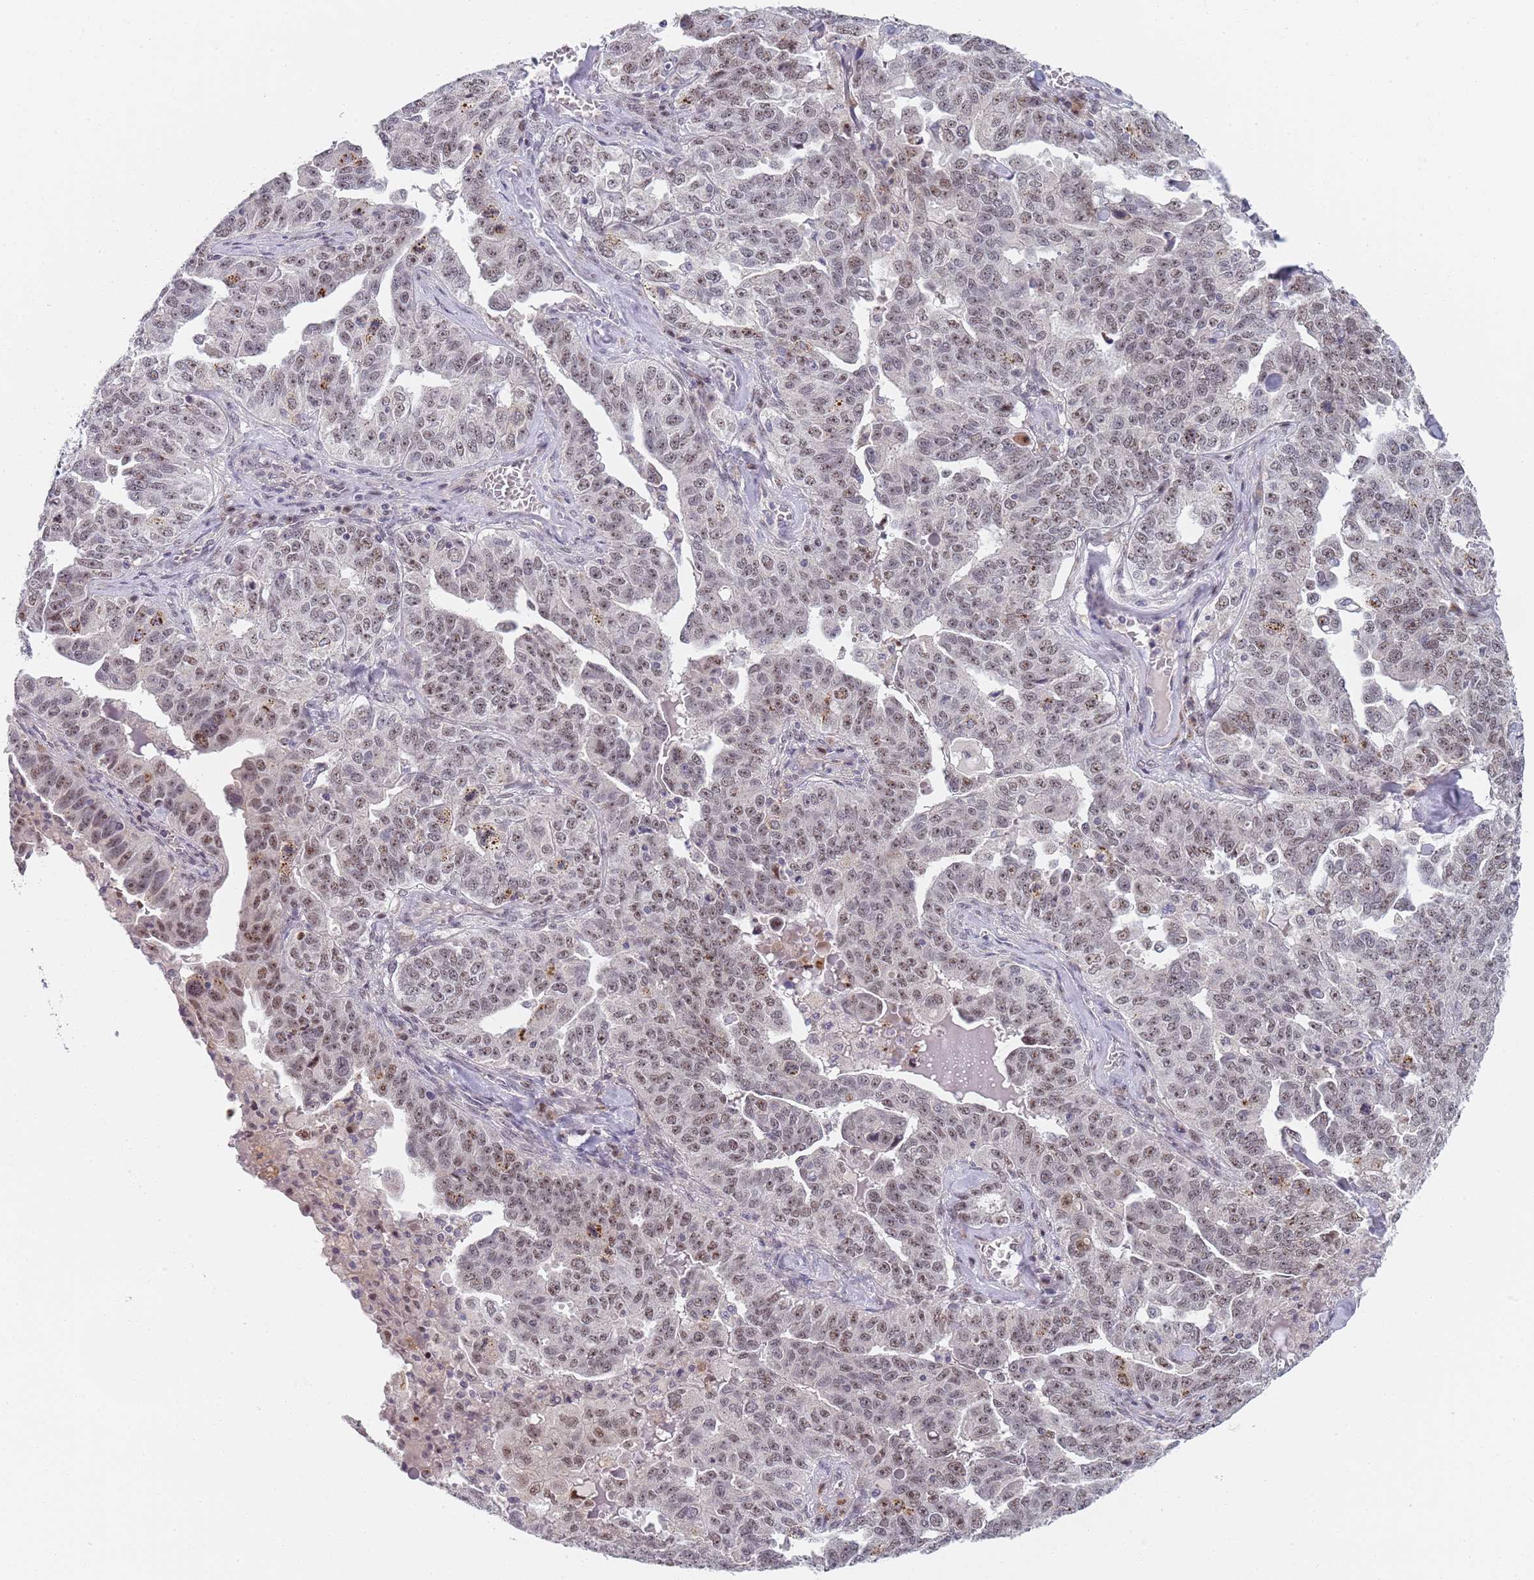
{"staining": {"intensity": "weak", "quantity": ">75%", "location": "nuclear"}, "tissue": "ovarian cancer", "cell_type": "Tumor cells", "image_type": "cancer", "snomed": [{"axis": "morphology", "description": "Carcinoma, endometroid"}, {"axis": "topography", "description": "Ovary"}], "caption": "Brown immunohistochemical staining in human endometroid carcinoma (ovarian) reveals weak nuclear expression in approximately >75% of tumor cells. (IHC, brightfield microscopy, high magnification).", "gene": "PLCL2", "patient": {"sex": "female", "age": 62}}